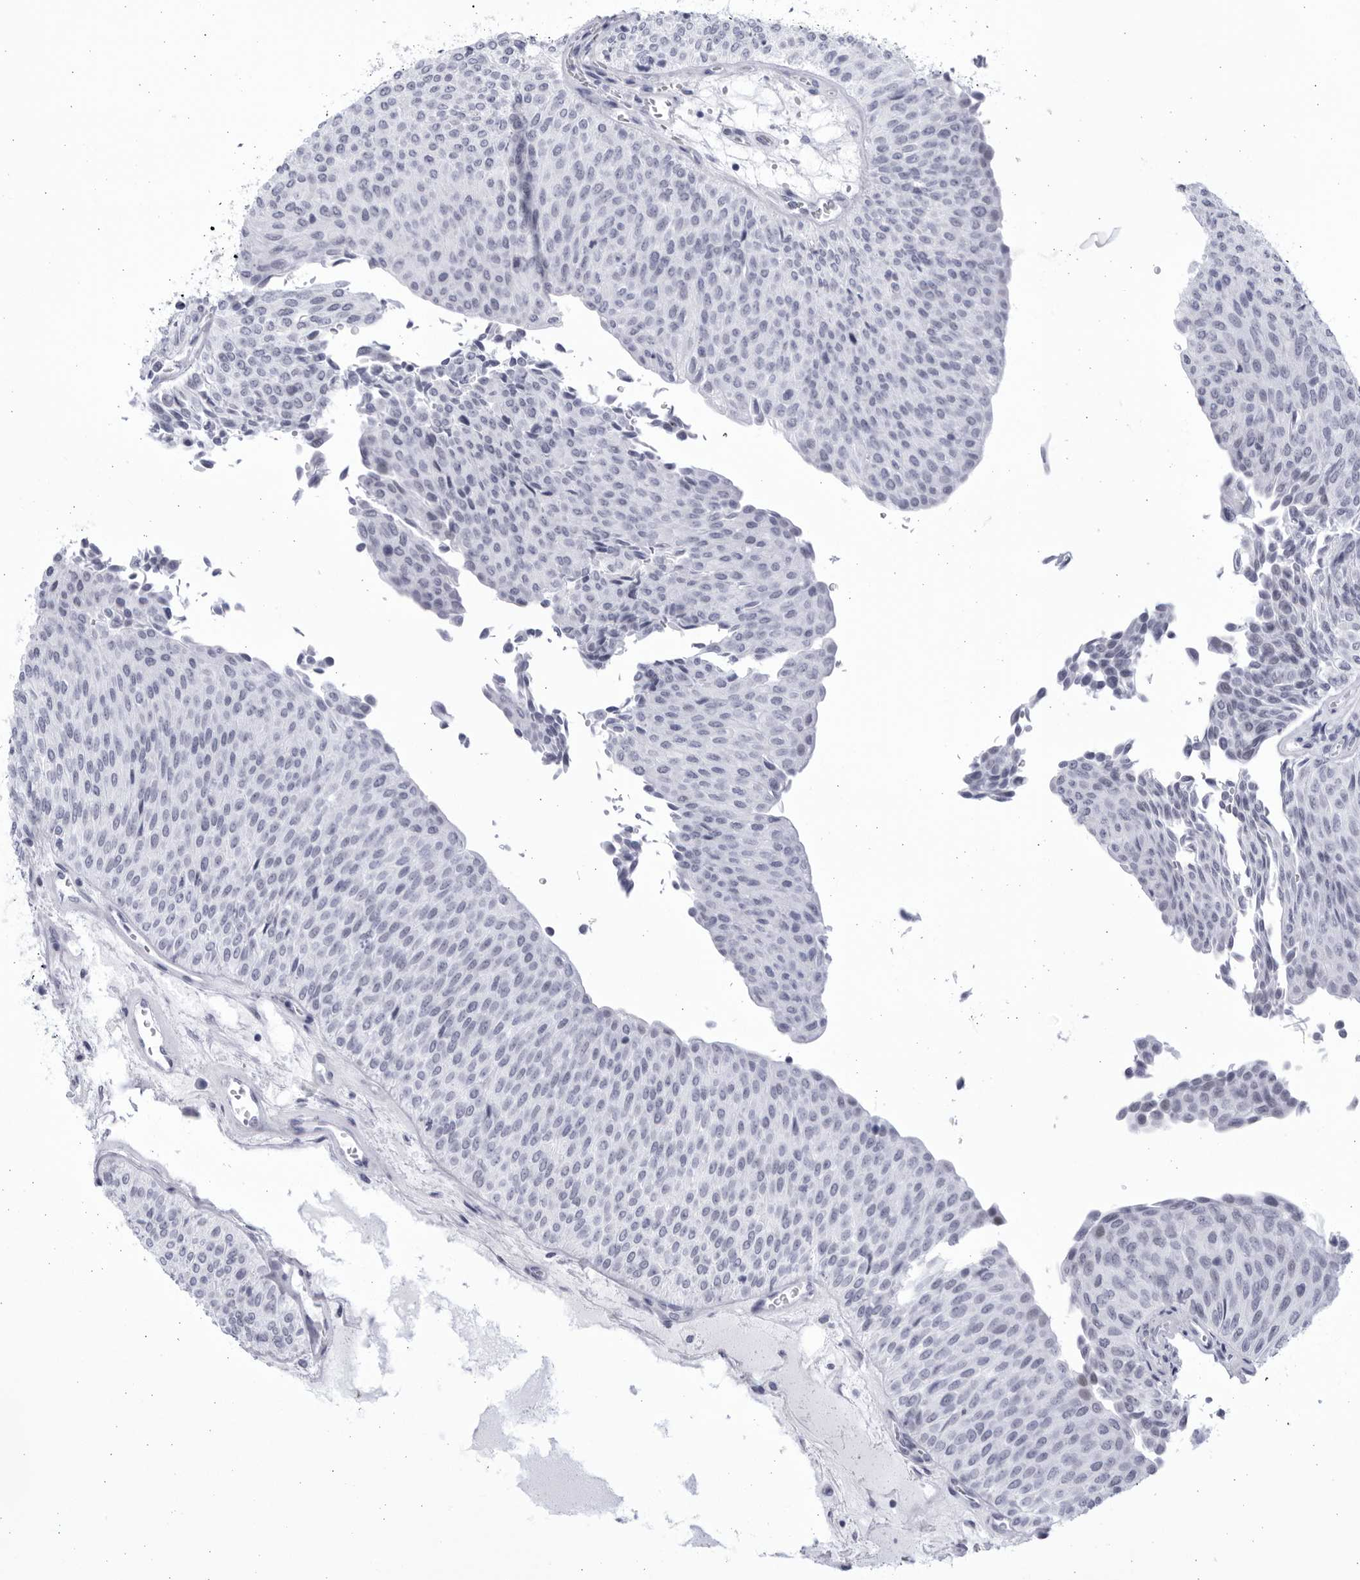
{"staining": {"intensity": "negative", "quantity": "none", "location": "none"}, "tissue": "urothelial cancer", "cell_type": "Tumor cells", "image_type": "cancer", "snomed": [{"axis": "morphology", "description": "Urothelial carcinoma, Low grade"}, {"axis": "topography", "description": "Urinary bladder"}], "caption": "Tumor cells are negative for protein expression in human urothelial cancer.", "gene": "CCDC181", "patient": {"sex": "male", "age": 78}}